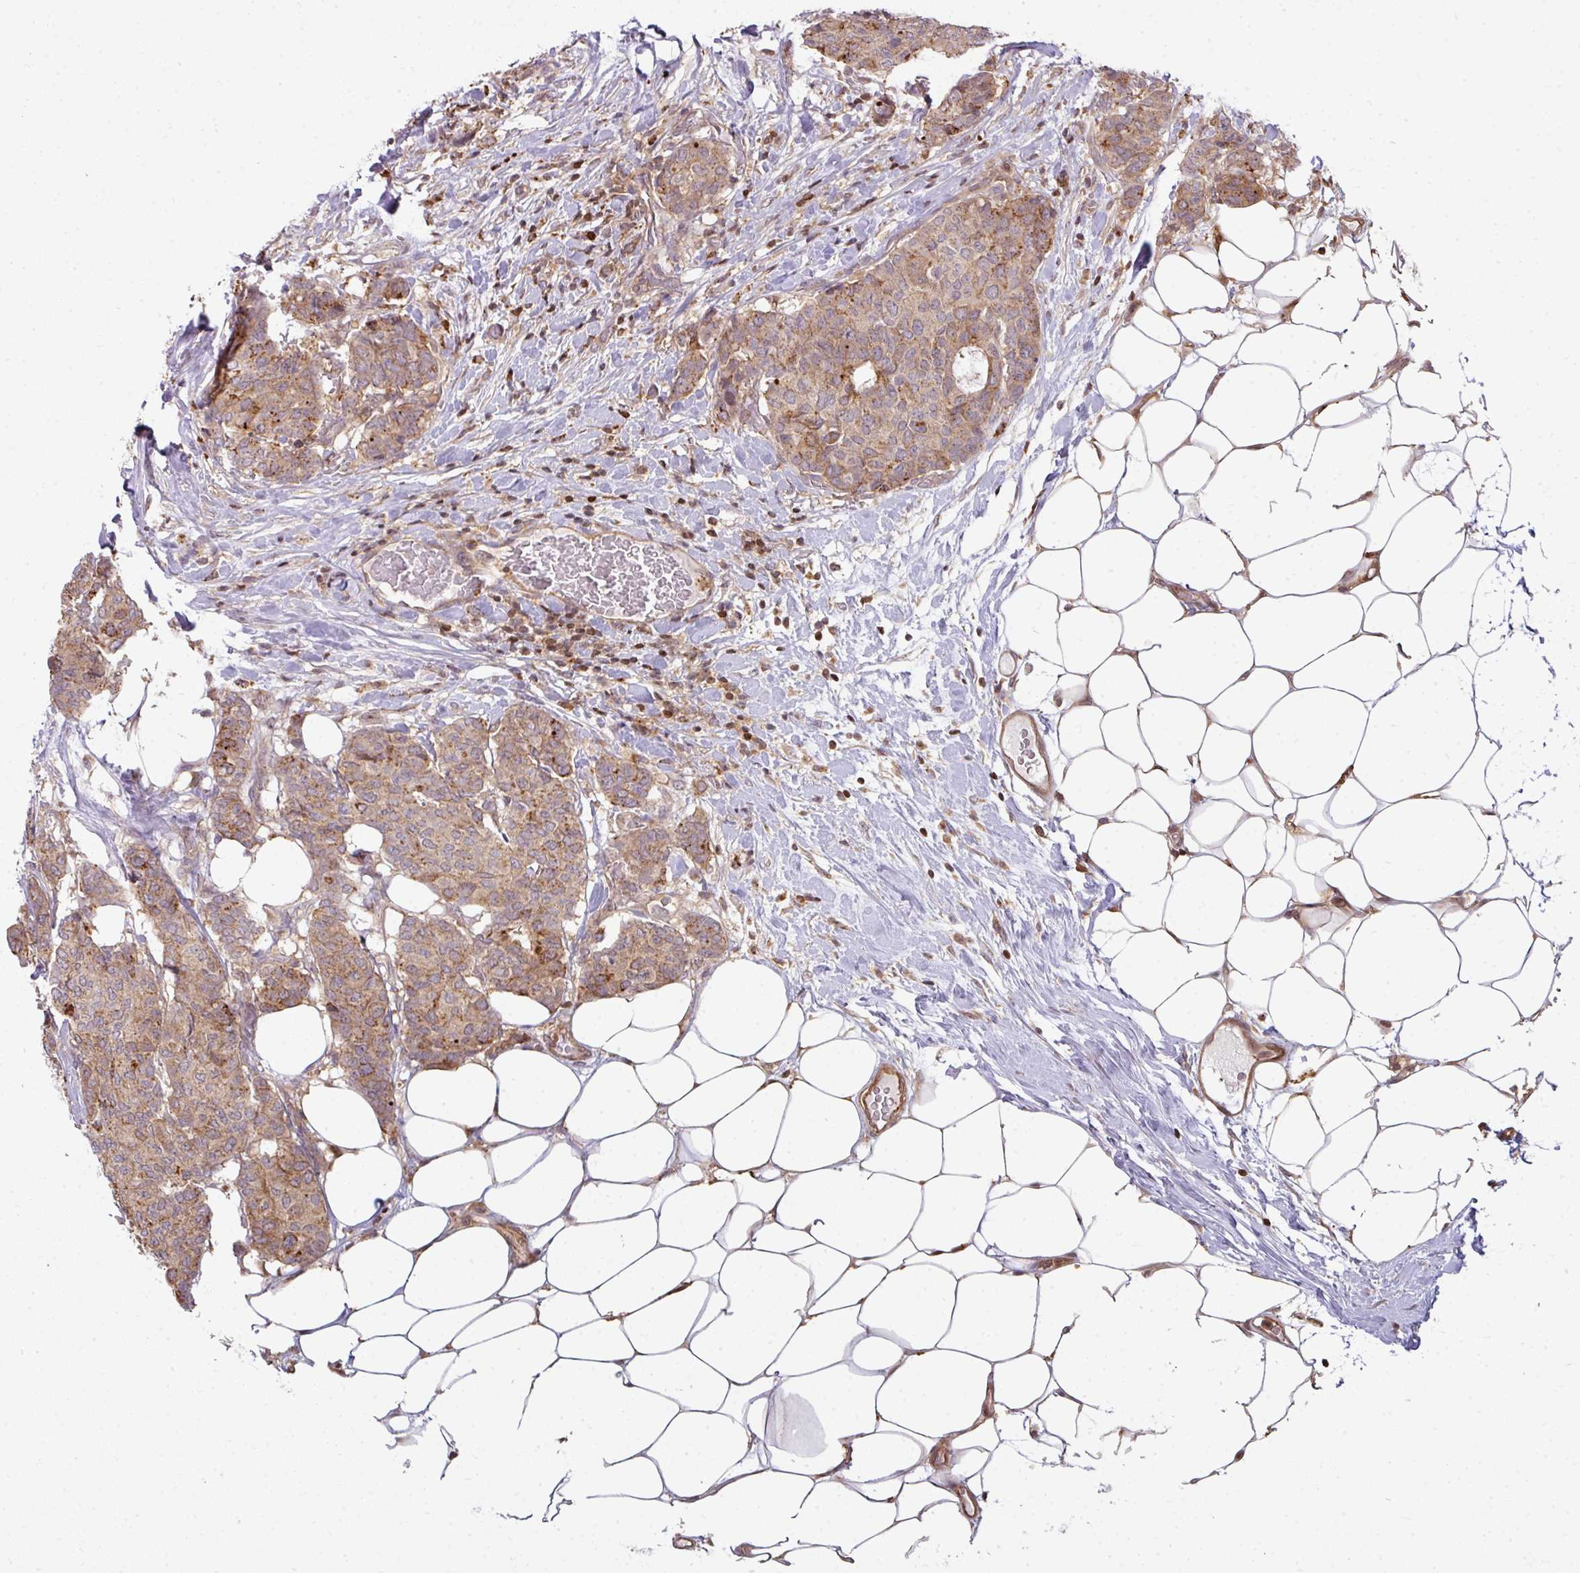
{"staining": {"intensity": "moderate", "quantity": ">75%", "location": "cytoplasmic/membranous"}, "tissue": "breast cancer", "cell_type": "Tumor cells", "image_type": "cancer", "snomed": [{"axis": "morphology", "description": "Duct carcinoma"}, {"axis": "topography", "description": "Breast"}], "caption": "This image shows immunohistochemistry staining of human invasive ductal carcinoma (breast), with medium moderate cytoplasmic/membranous expression in about >75% of tumor cells.", "gene": "STAT5A", "patient": {"sex": "female", "age": 75}}